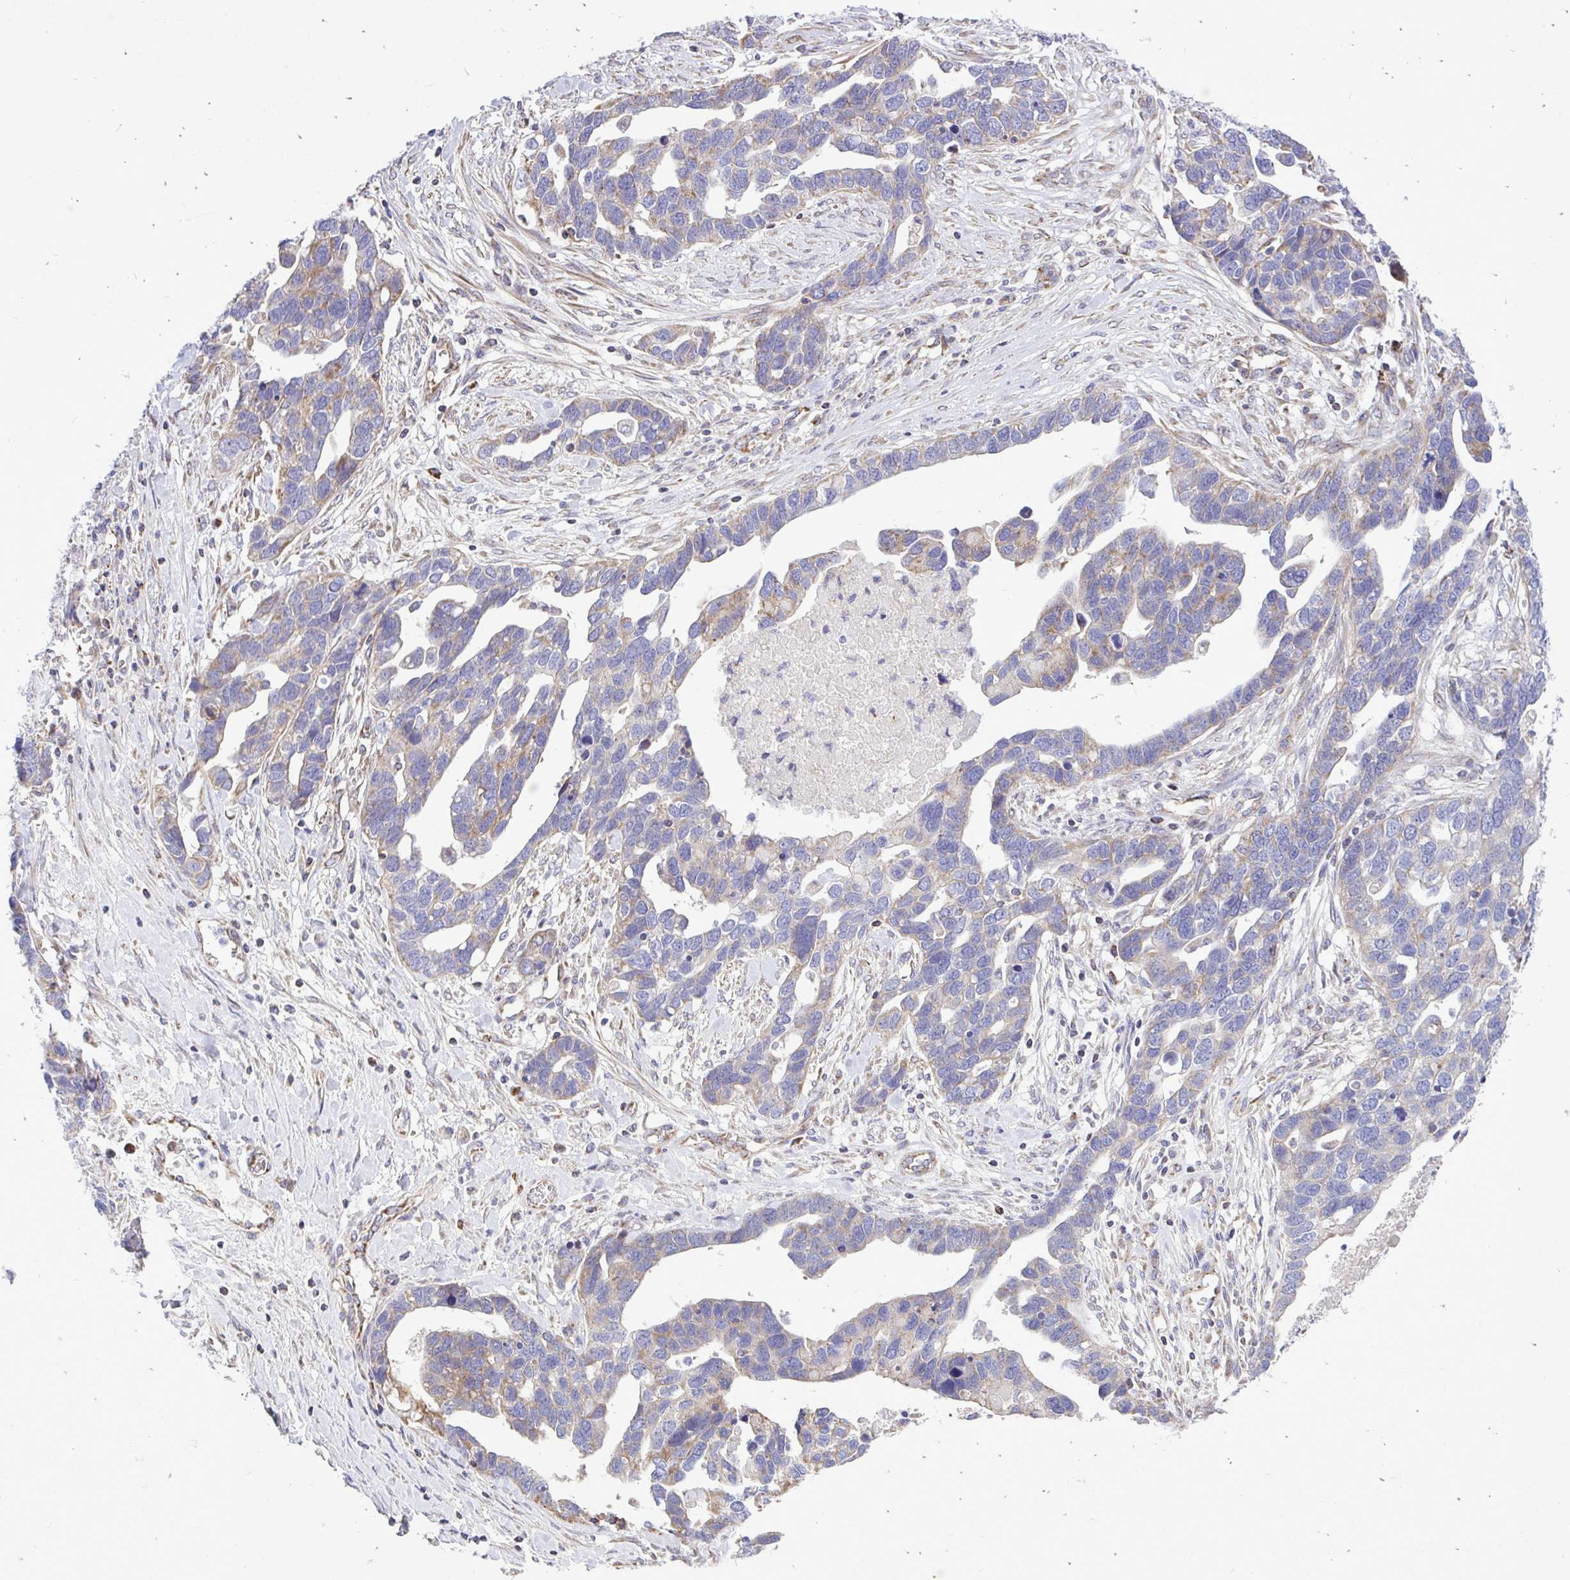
{"staining": {"intensity": "weak", "quantity": "25%-75%", "location": "cytoplasmic/membranous"}, "tissue": "ovarian cancer", "cell_type": "Tumor cells", "image_type": "cancer", "snomed": [{"axis": "morphology", "description": "Cystadenocarcinoma, serous, NOS"}, {"axis": "topography", "description": "Ovary"}], "caption": "Ovarian cancer (serous cystadenocarcinoma) was stained to show a protein in brown. There is low levels of weak cytoplasmic/membranous positivity in approximately 25%-75% of tumor cells. Nuclei are stained in blue.", "gene": "ATP13A2", "patient": {"sex": "female", "age": 54}}